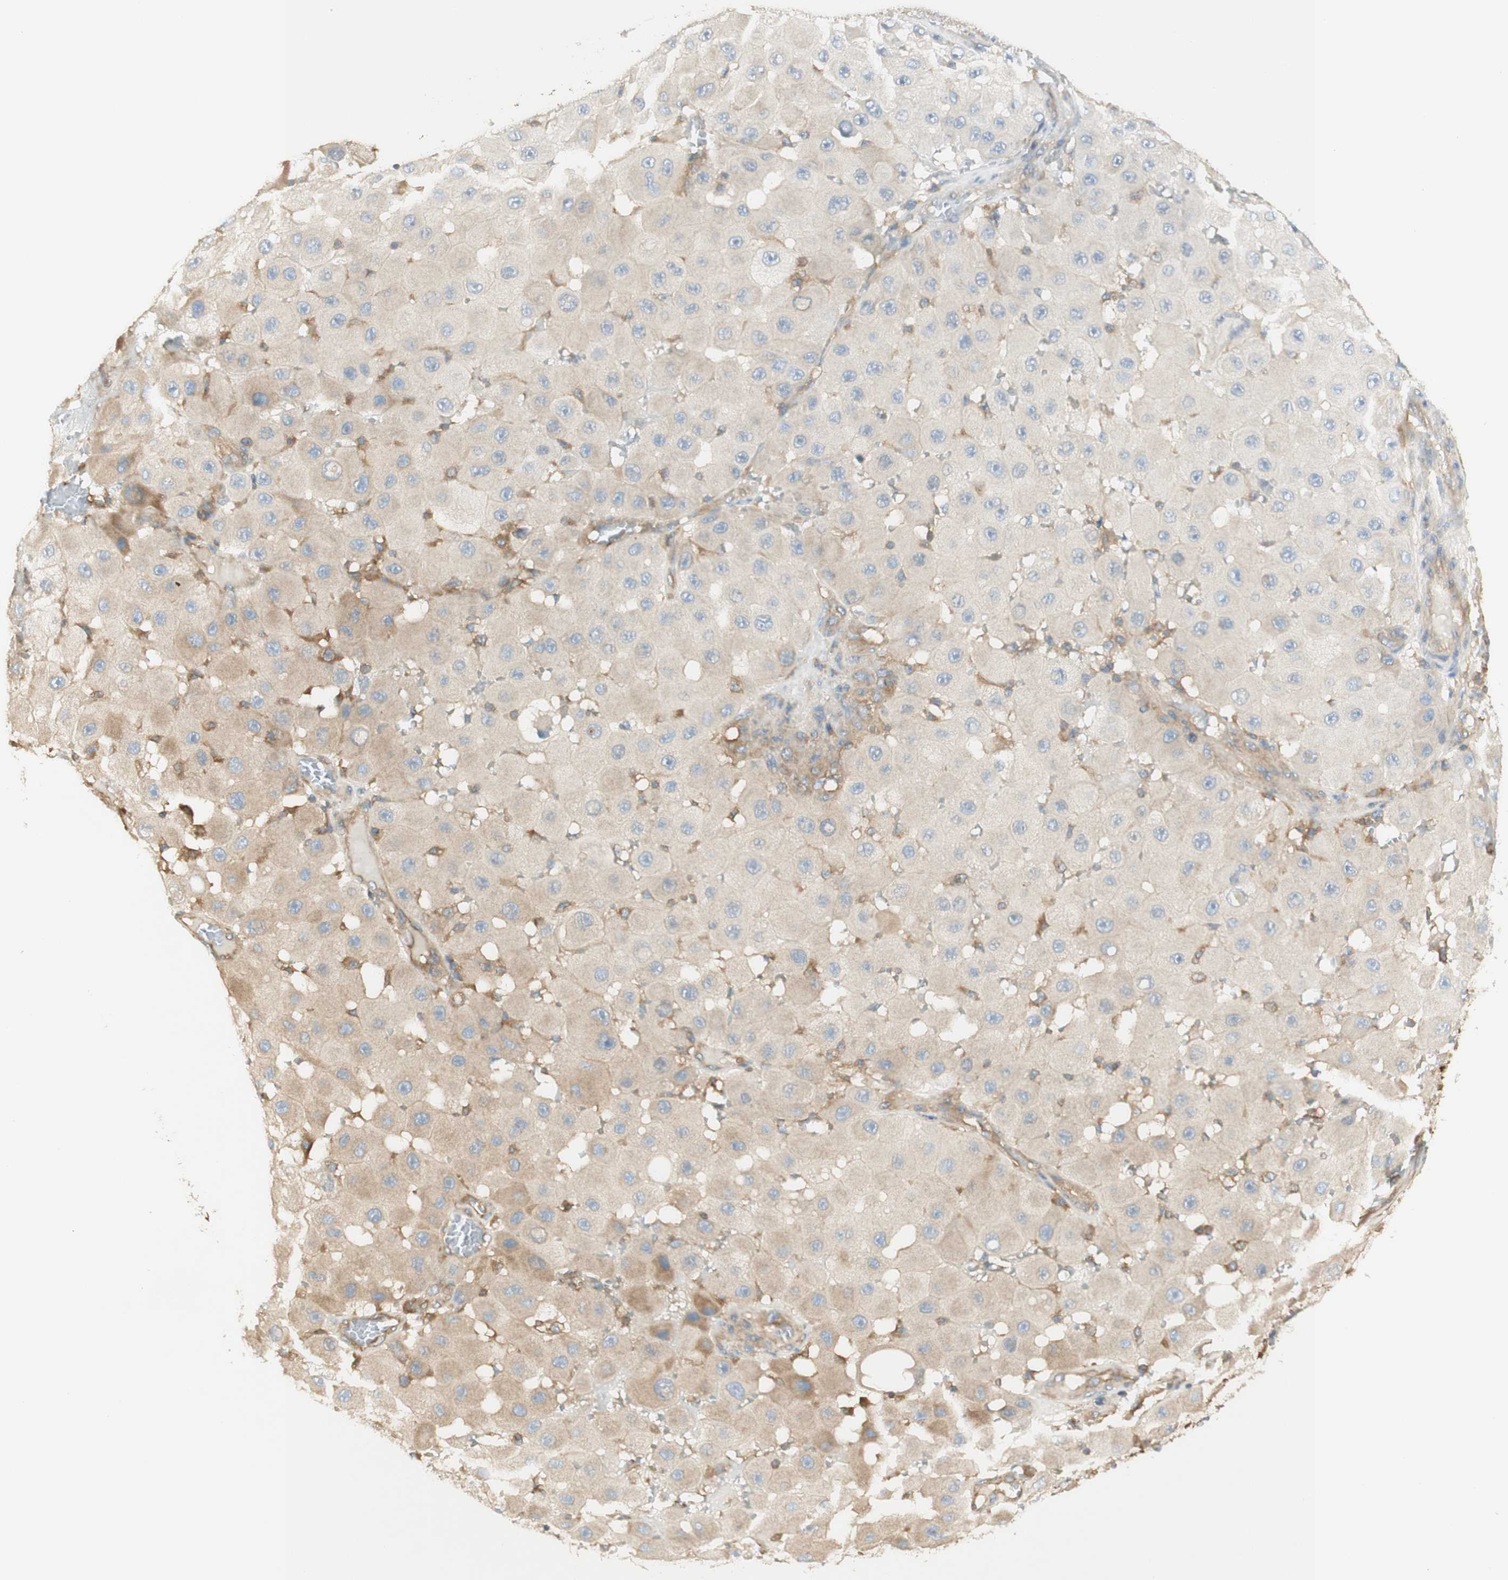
{"staining": {"intensity": "weak", "quantity": ">75%", "location": "cytoplasmic/membranous"}, "tissue": "melanoma", "cell_type": "Tumor cells", "image_type": "cancer", "snomed": [{"axis": "morphology", "description": "Malignant melanoma, NOS"}, {"axis": "topography", "description": "Skin"}], "caption": "Human melanoma stained with a protein marker demonstrates weak staining in tumor cells.", "gene": "IKBKG", "patient": {"sex": "female", "age": 81}}